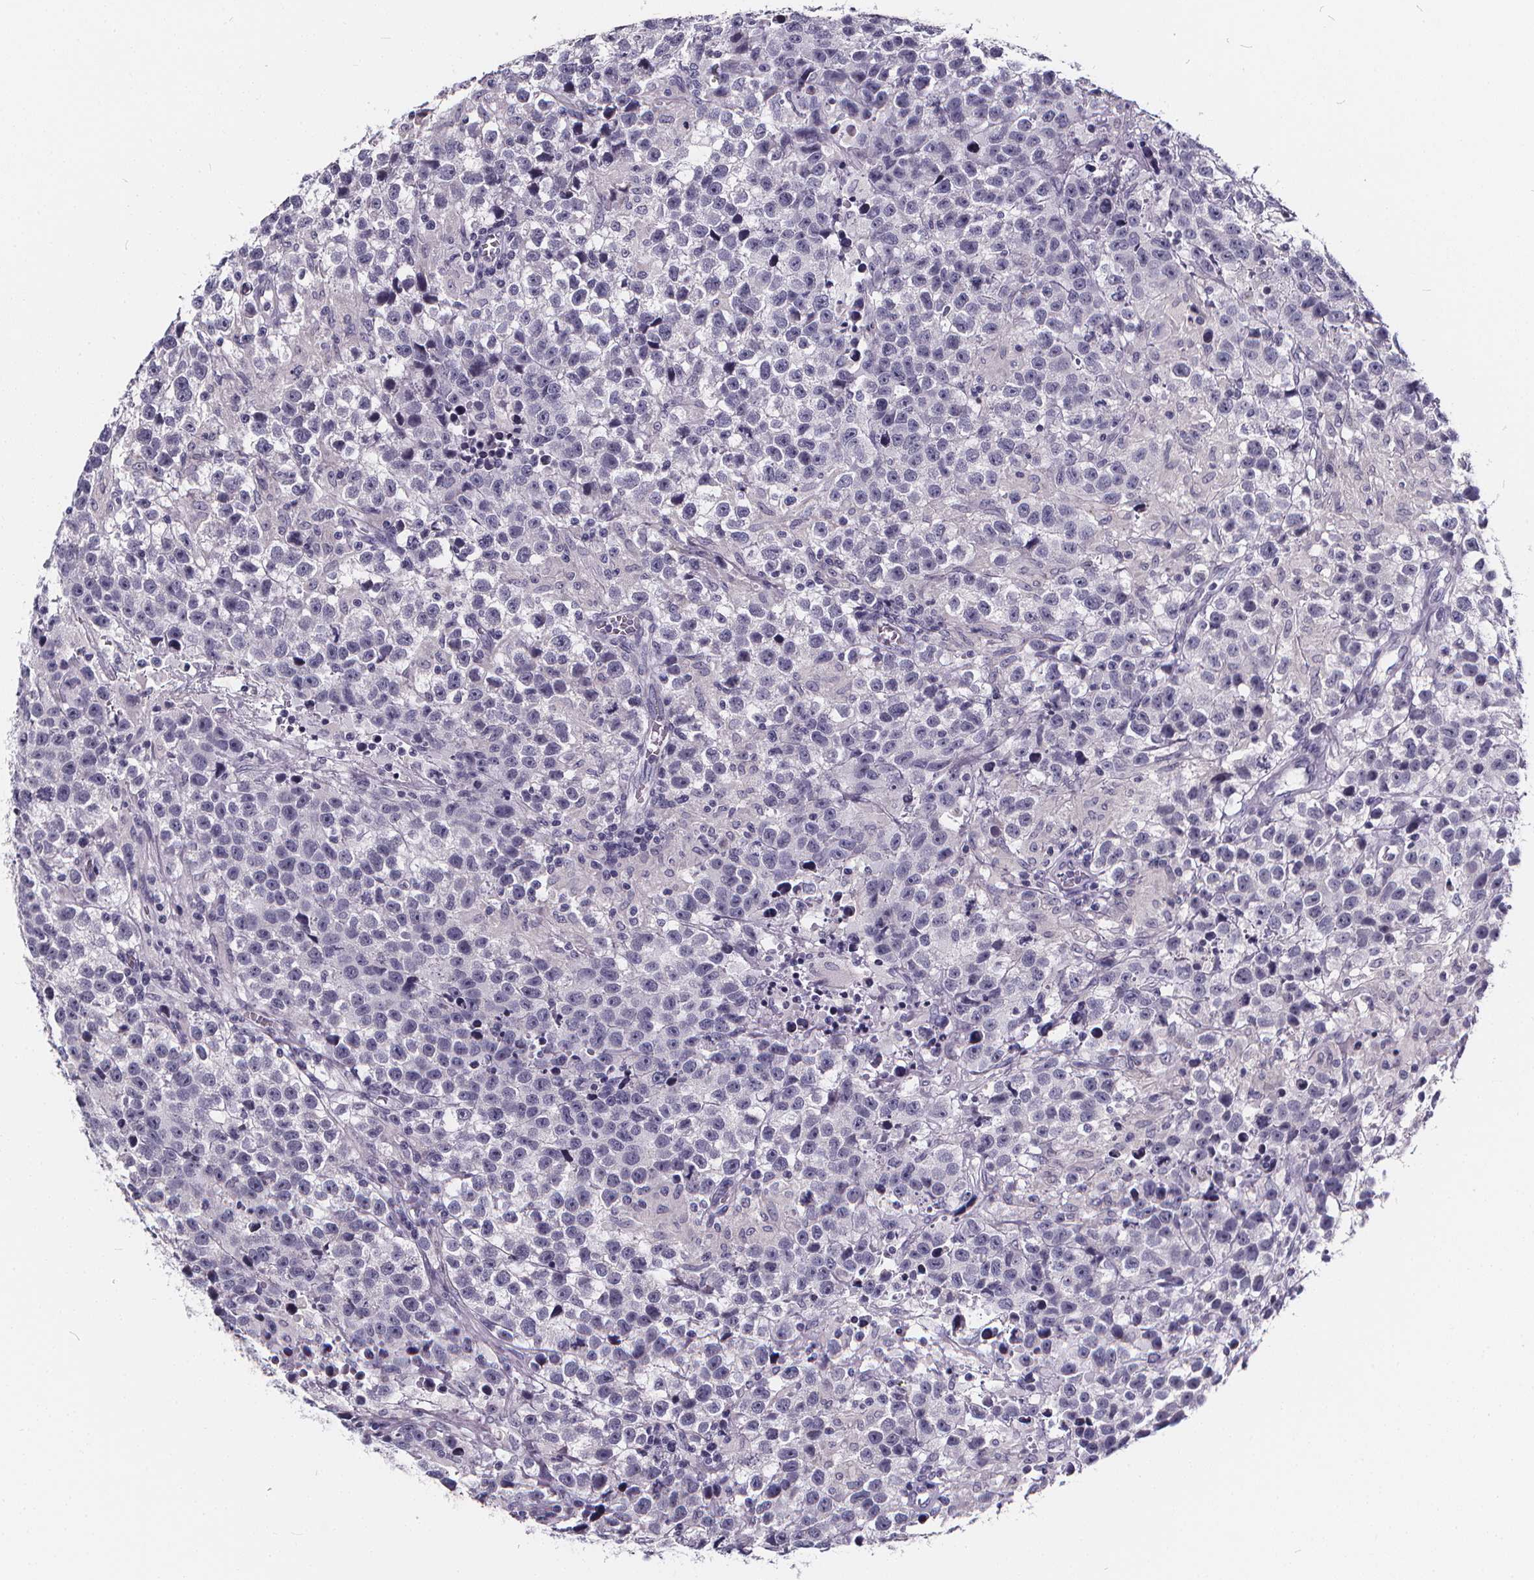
{"staining": {"intensity": "negative", "quantity": "none", "location": "none"}, "tissue": "testis cancer", "cell_type": "Tumor cells", "image_type": "cancer", "snomed": [{"axis": "morphology", "description": "Seminoma, NOS"}, {"axis": "topography", "description": "Testis"}], "caption": "This histopathology image is of seminoma (testis) stained with IHC to label a protein in brown with the nuclei are counter-stained blue. There is no positivity in tumor cells.", "gene": "SPEF2", "patient": {"sex": "male", "age": 43}}